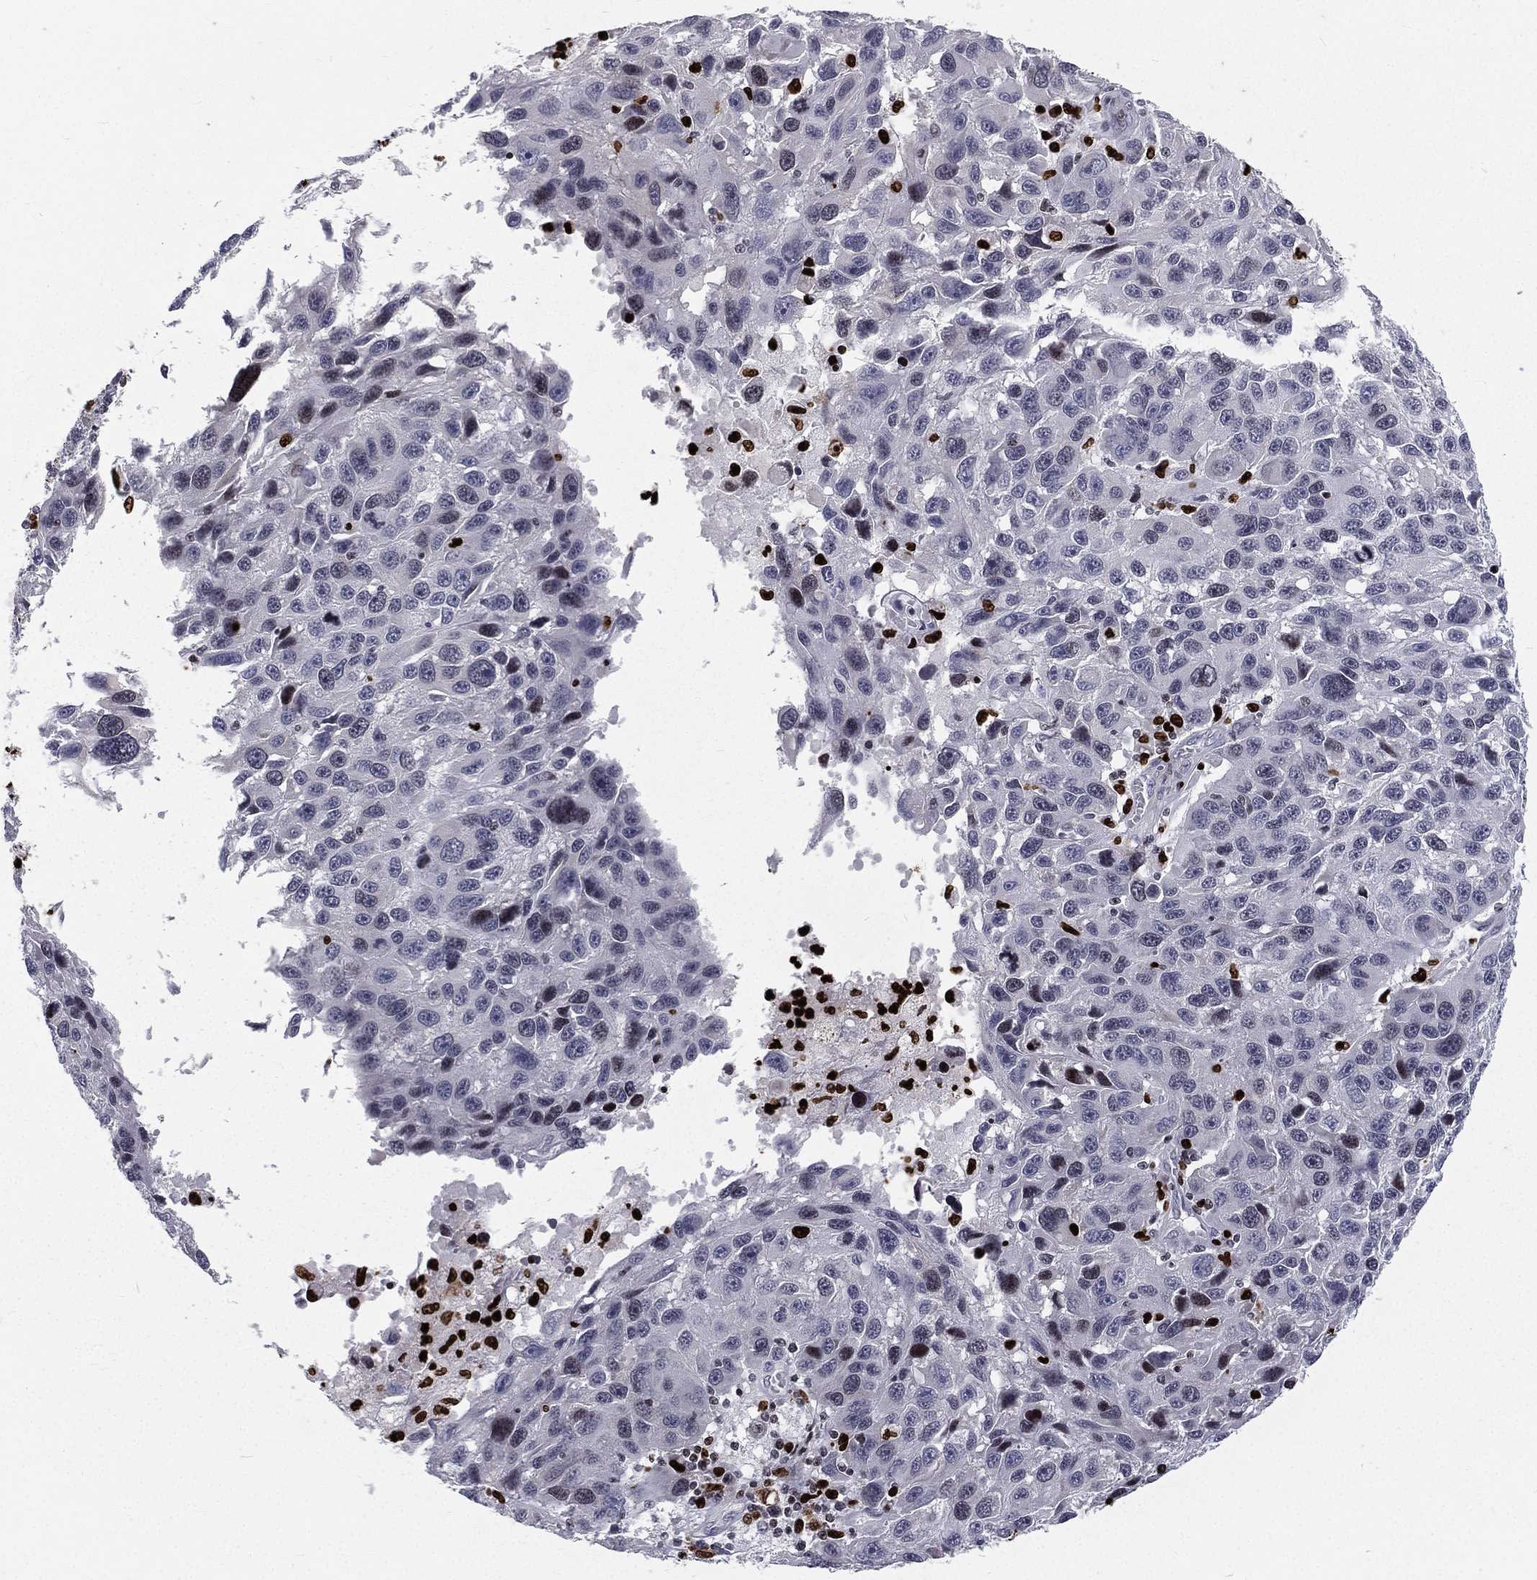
{"staining": {"intensity": "negative", "quantity": "none", "location": "none"}, "tissue": "melanoma", "cell_type": "Tumor cells", "image_type": "cancer", "snomed": [{"axis": "morphology", "description": "Malignant melanoma, NOS"}, {"axis": "topography", "description": "Skin"}], "caption": "Melanoma was stained to show a protein in brown. There is no significant positivity in tumor cells.", "gene": "MNDA", "patient": {"sex": "male", "age": 53}}